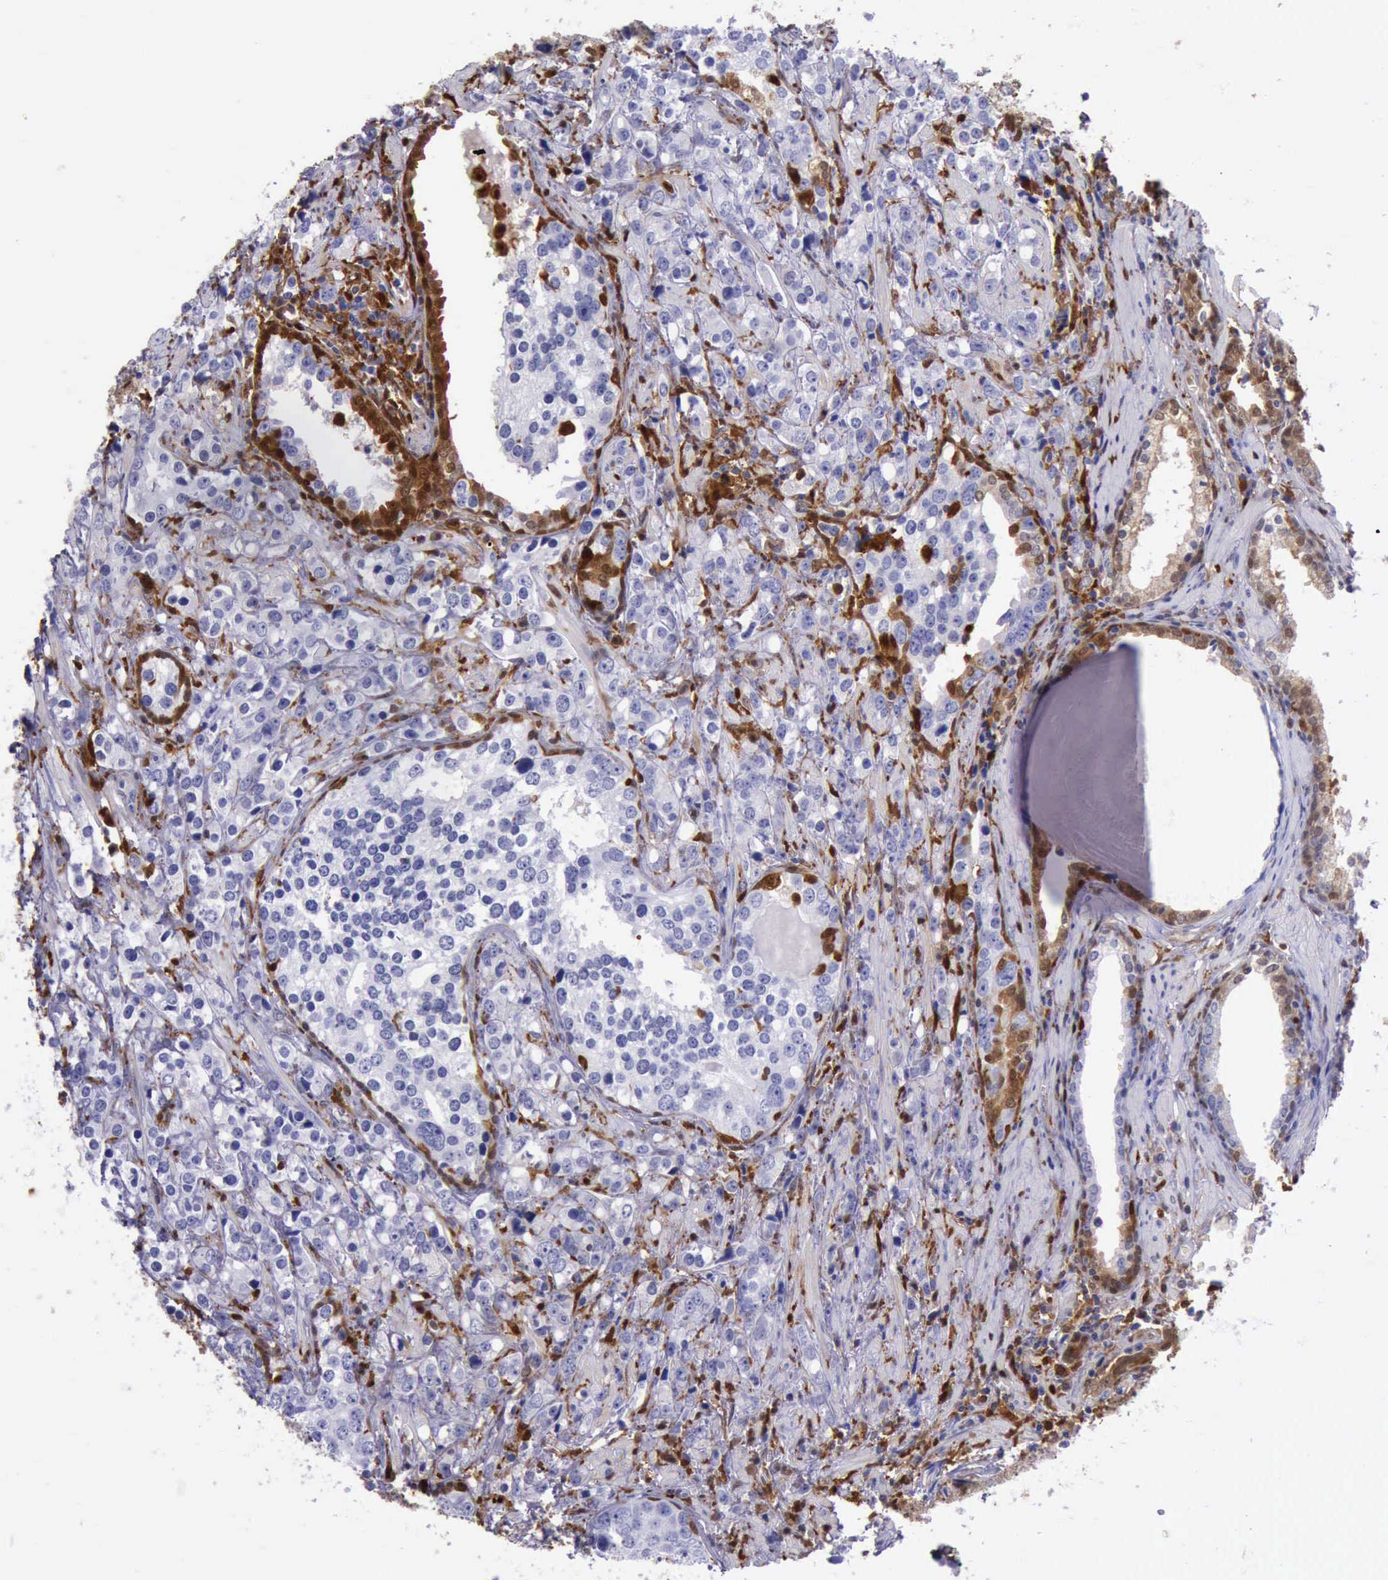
{"staining": {"intensity": "moderate", "quantity": "<25%", "location": "cytoplasmic/membranous,nuclear"}, "tissue": "prostate cancer", "cell_type": "Tumor cells", "image_type": "cancer", "snomed": [{"axis": "morphology", "description": "Adenocarcinoma, High grade"}, {"axis": "topography", "description": "Prostate"}], "caption": "Immunohistochemical staining of human high-grade adenocarcinoma (prostate) displays moderate cytoplasmic/membranous and nuclear protein staining in approximately <25% of tumor cells. (Stains: DAB (3,3'-diaminobenzidine) in brown, nuclei in blue, Microscopy: brightfield microscopy at high magnification).", "gene": "TYMP", "patient": {"sex": "male", "age": 71}}